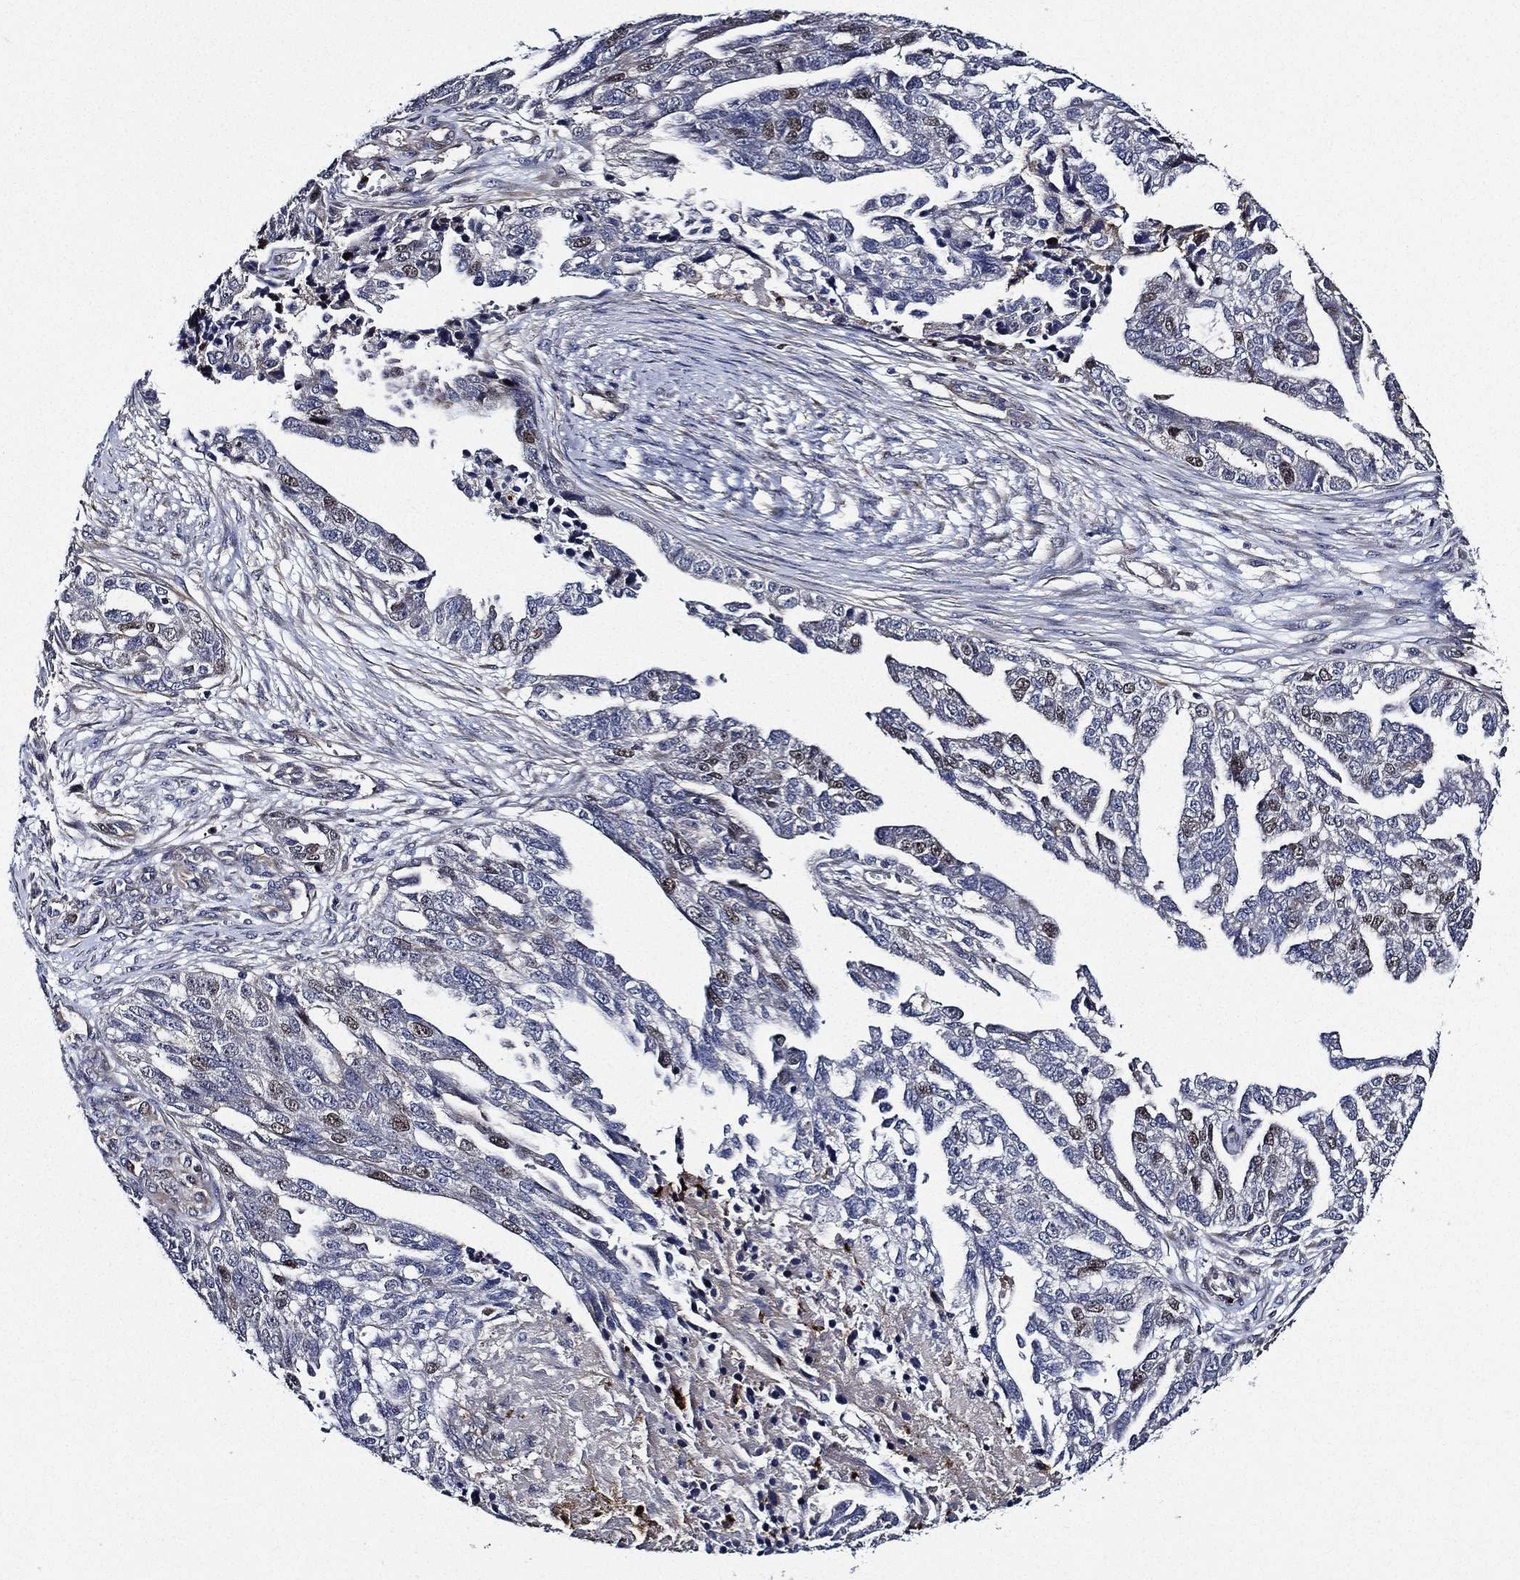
{"staining": {"intensity": "moderate", "quantity": "<25%", "location": "nuclear"}, "tissue": "ovarian cancer", "cell_type": "Tumor cells", "image_type": "cancer", "snomed": [{"axis": "morphology", "description": "Cystadenocarcinoma, serous, NOS"}, {"axis": "topography", "description": "Ovary"}], "caption": "Tumor cells display low levels of moderate nuclear expression in approximately <25% of cells in ovarian cancer.", "gene": "KIF20B", "patient": {"sex": "female", "age": 51}}